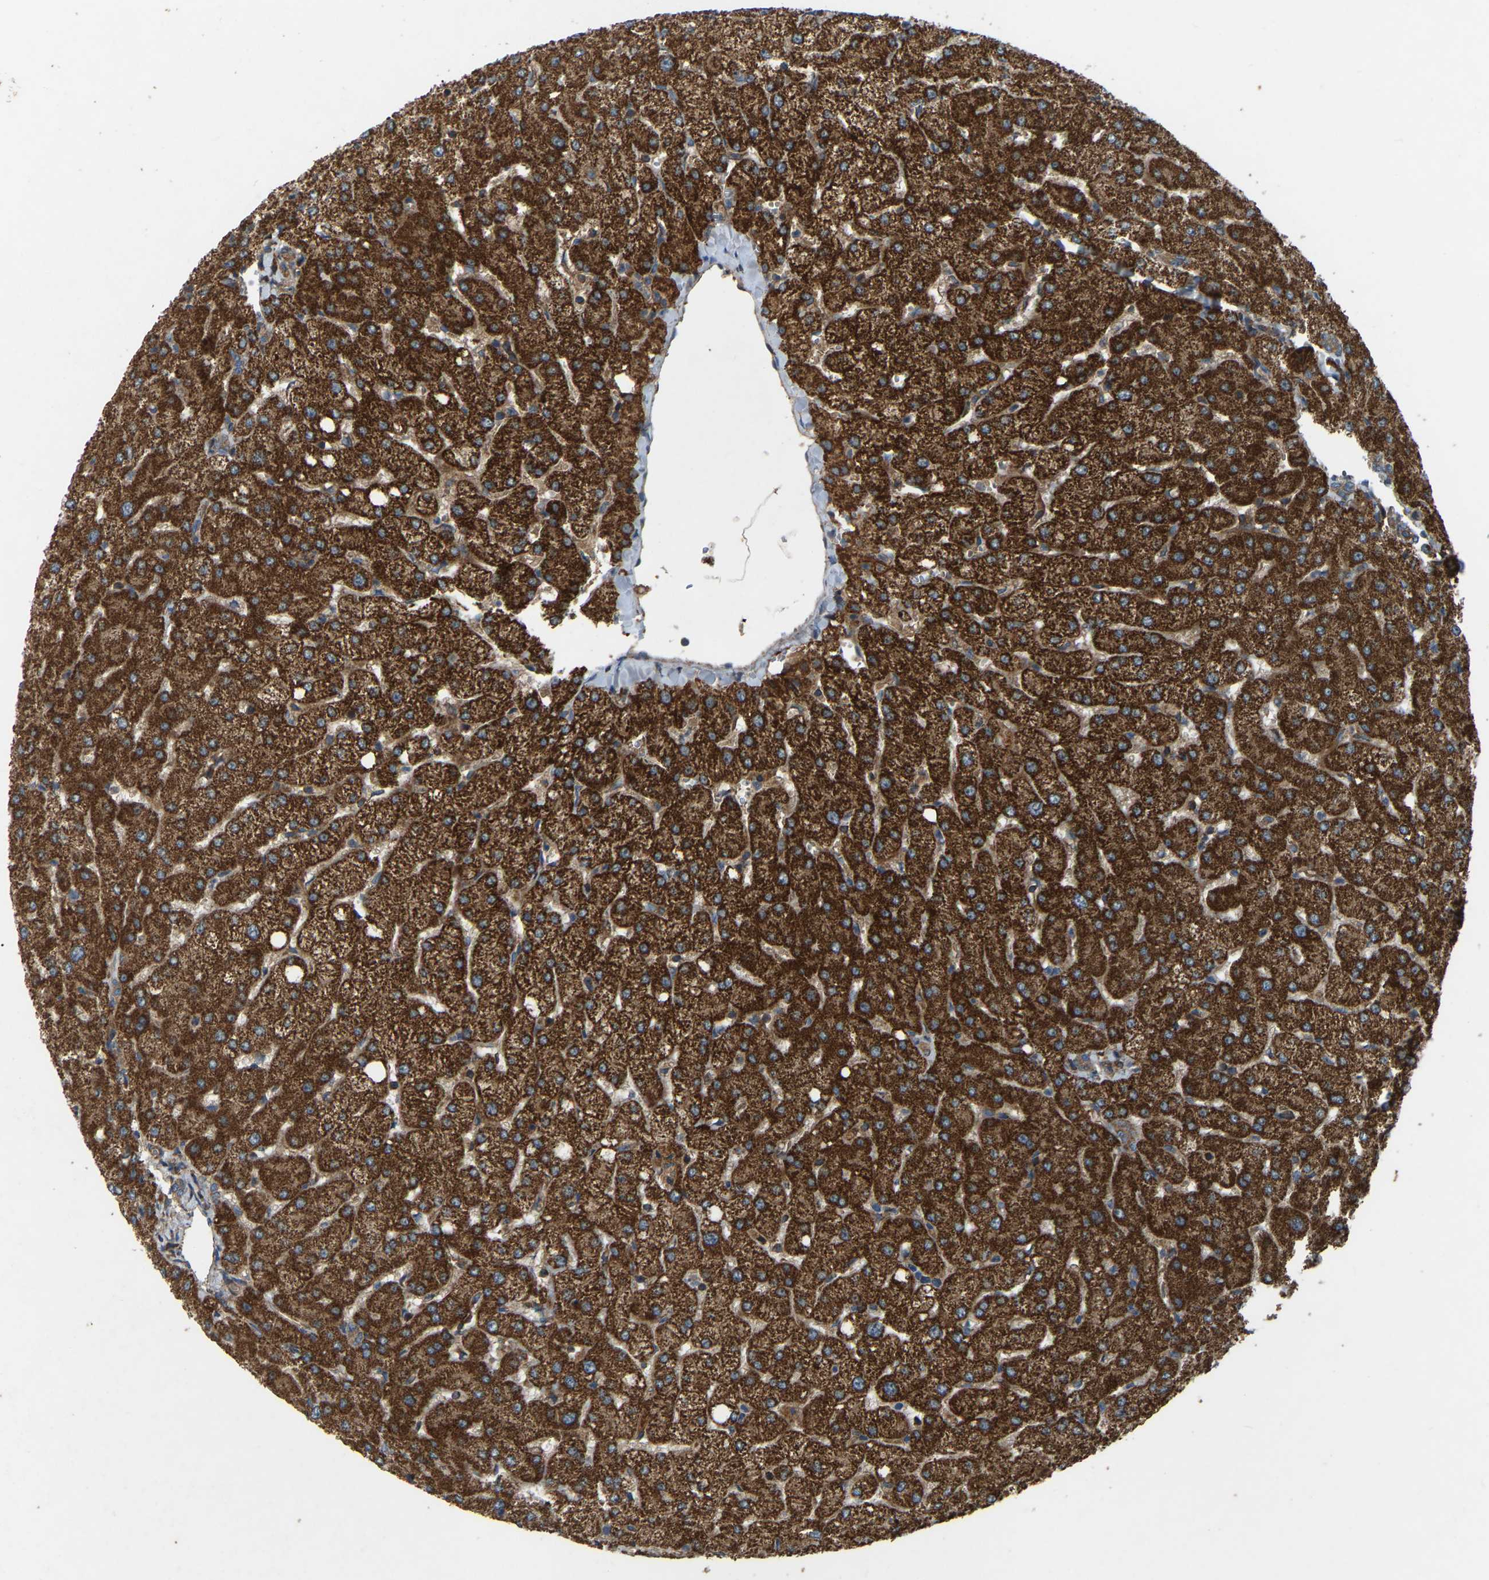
{"staining": {"intensity": "strong", "quantity": ">75%", "location": "cytoplasmic/membranous"}, "tissue": "liver", "cell_type": "Cholangiocytes", "image_type": "normal", "snomed": [{"axis": "morphology", "description": "Normal tissue, NOS"}, {"axis": "topography", "description": "Liver"}], "caption": "A micrograph of liver stained for a protein reveals strong cytoplasmic/membranous brown staining in cholangiocytes. Using DAB (3,3'-diaminobenzidine) (brown) and hematoxylin (blue) stains, captured at high magnification using brightfield microscopy.", "gene": "SAMD9L", "patient": {"sex": "female", "age": 54}}